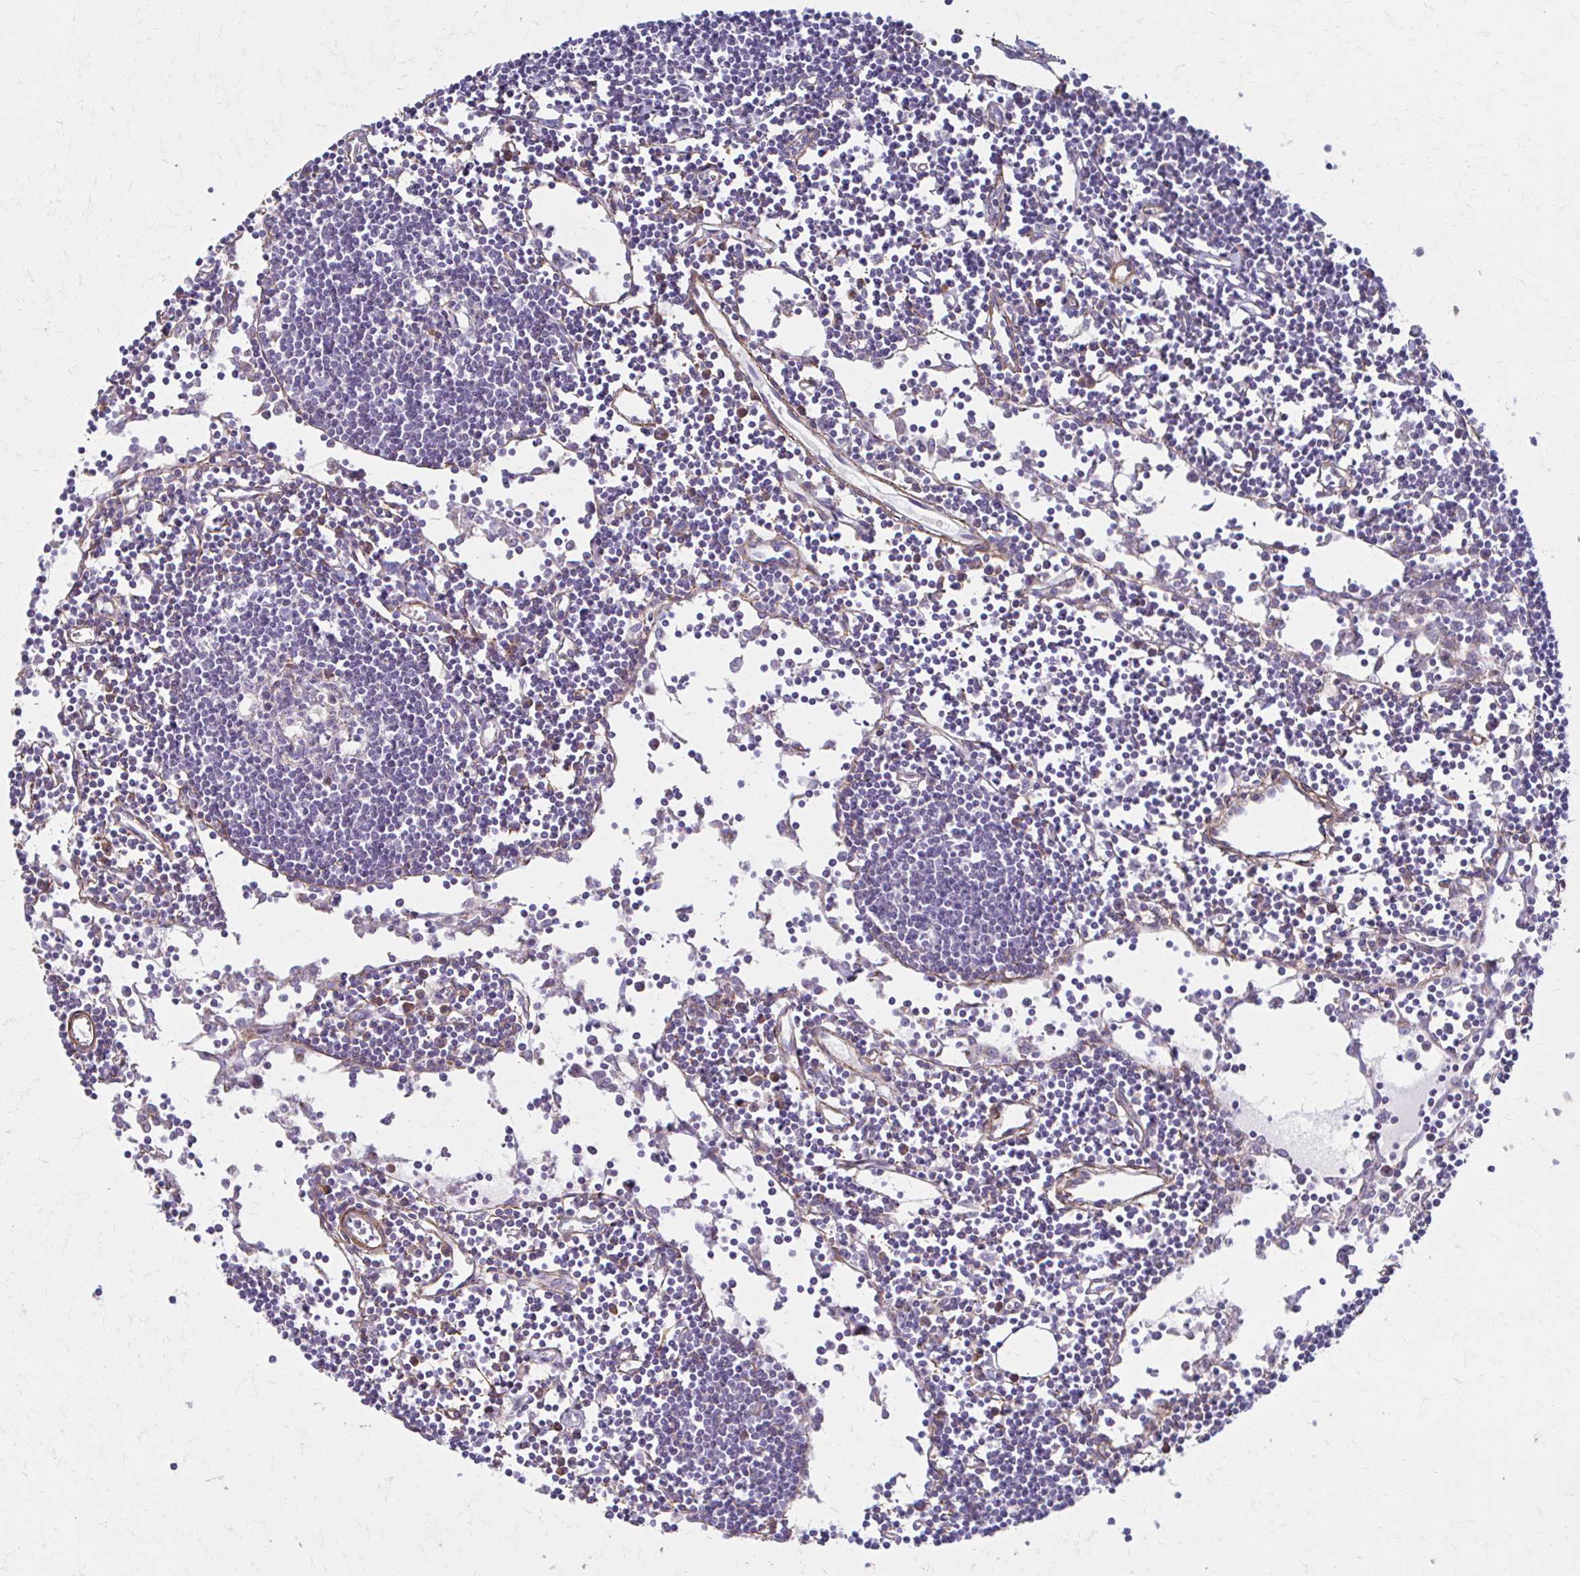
{"staining": {"intensity": "negative", "quantity": "none", "location": "none"}, "tissue": "lymph node", "cell_type": "Germinal center cells", "image_type": "normal", "snomed": [{"axis": "morphology", "description": "Normal tissue, NOS"}, {"axis": "topography", "description": "Lymph node"}], "caption": "The histopathology image displays no staining of germinal center cells in unremarkable lymph node. Brightfield microscopy of immunohistochemistry stained with DAB (brown) and hematoxylin (blue), captured at high magnification.", "gene": "TIMMDC1", "patient": {"sex": "female", "age": 65}}